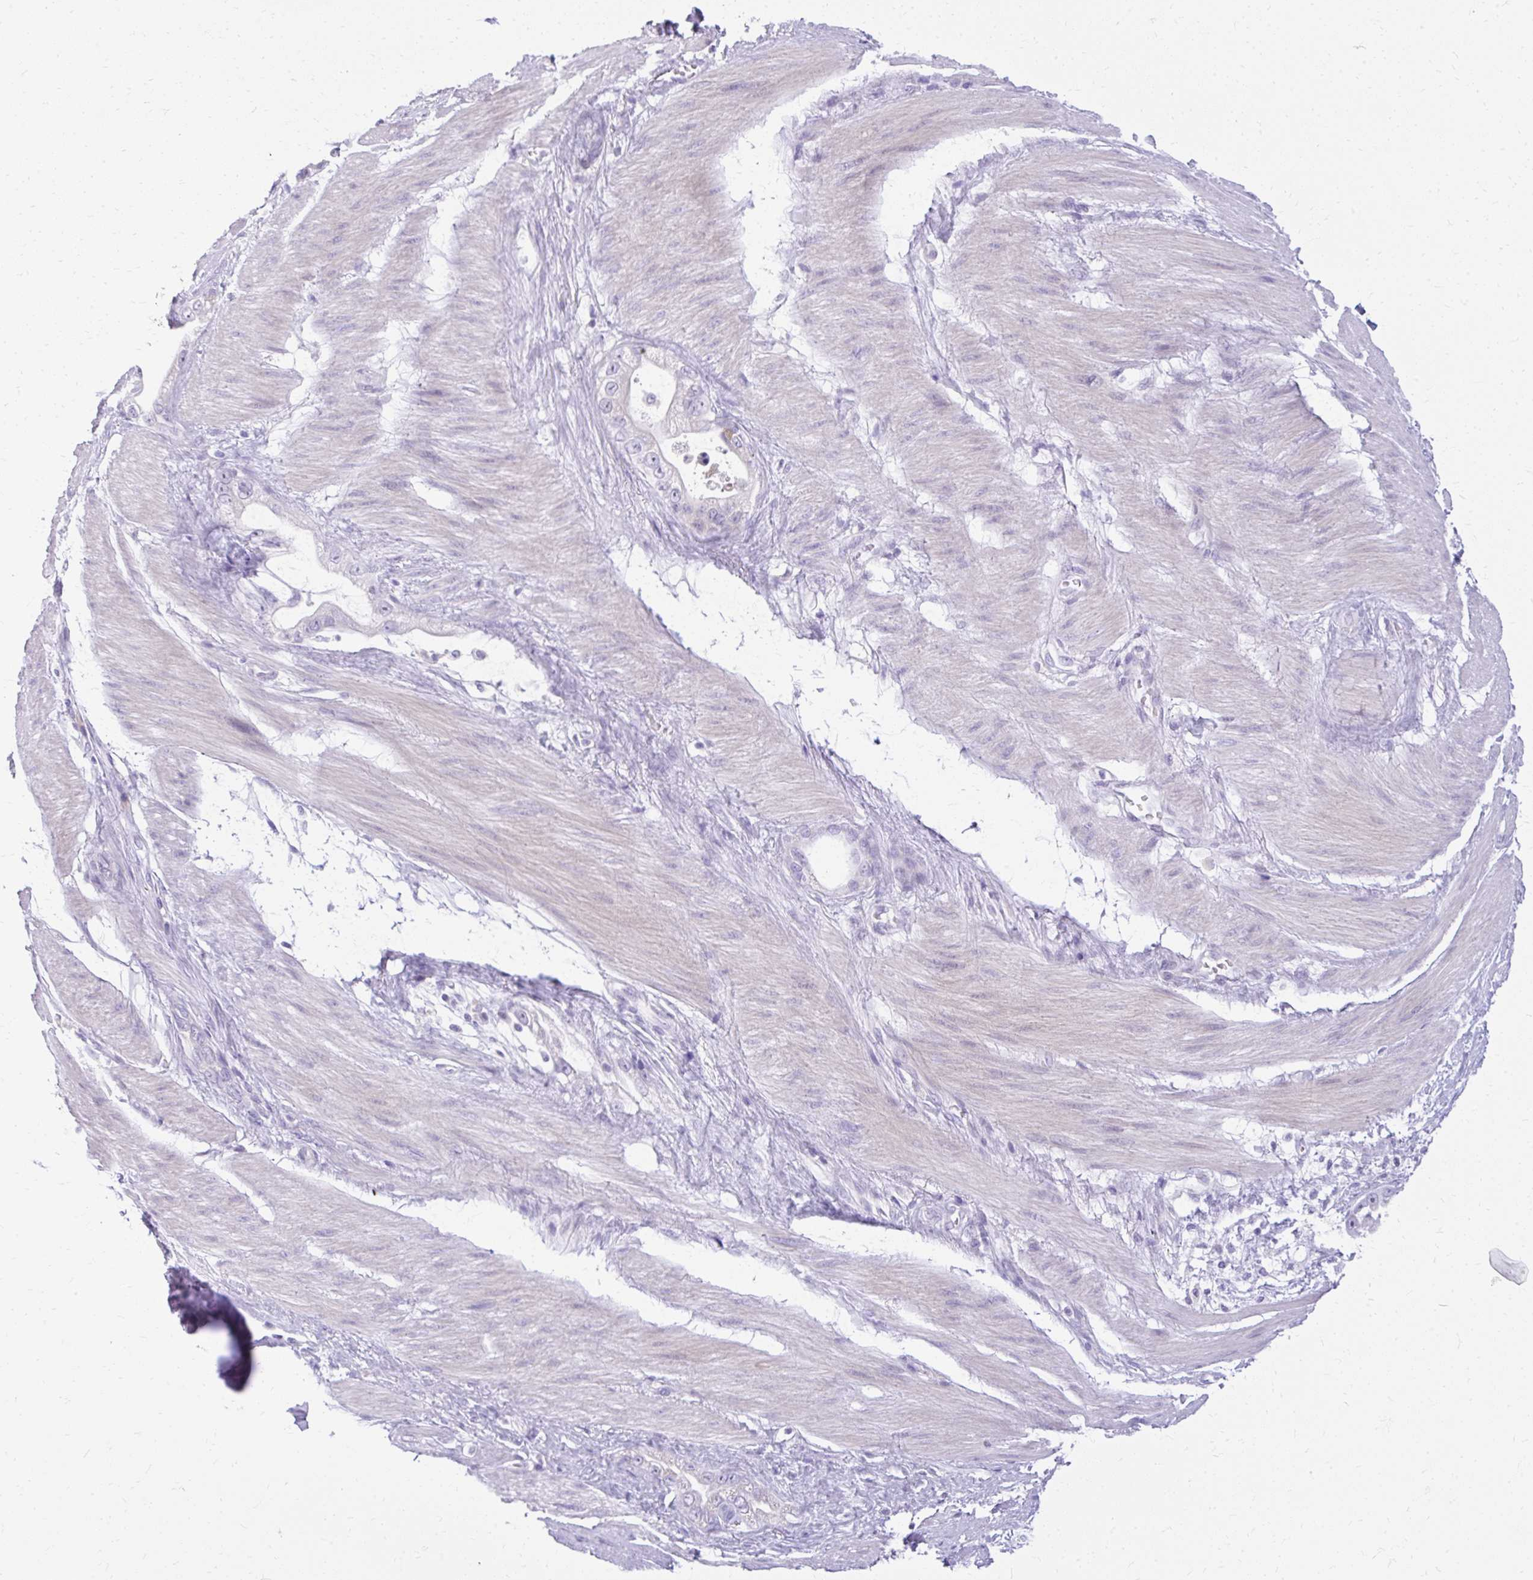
{"staining": {"intensity": "negative", "quantity": "none", "location": "none"}, "tissue": "stomach cancer", "cell_type": "Tumor cells", "image_type": "cancer", "snomed": [{"axis": "morphology", "description": "Adenocarcinoma, NOS"}, {"axis": "topography", "description": "Stomach"}], "caption": "IHC photomicrograph of neoplastic tissue: stomach cancer stained with DAB demonstrates no significant protein staining in tumor cells.", "gene": "PRAP1", "patient": {"sex": "male", "age": 55}}